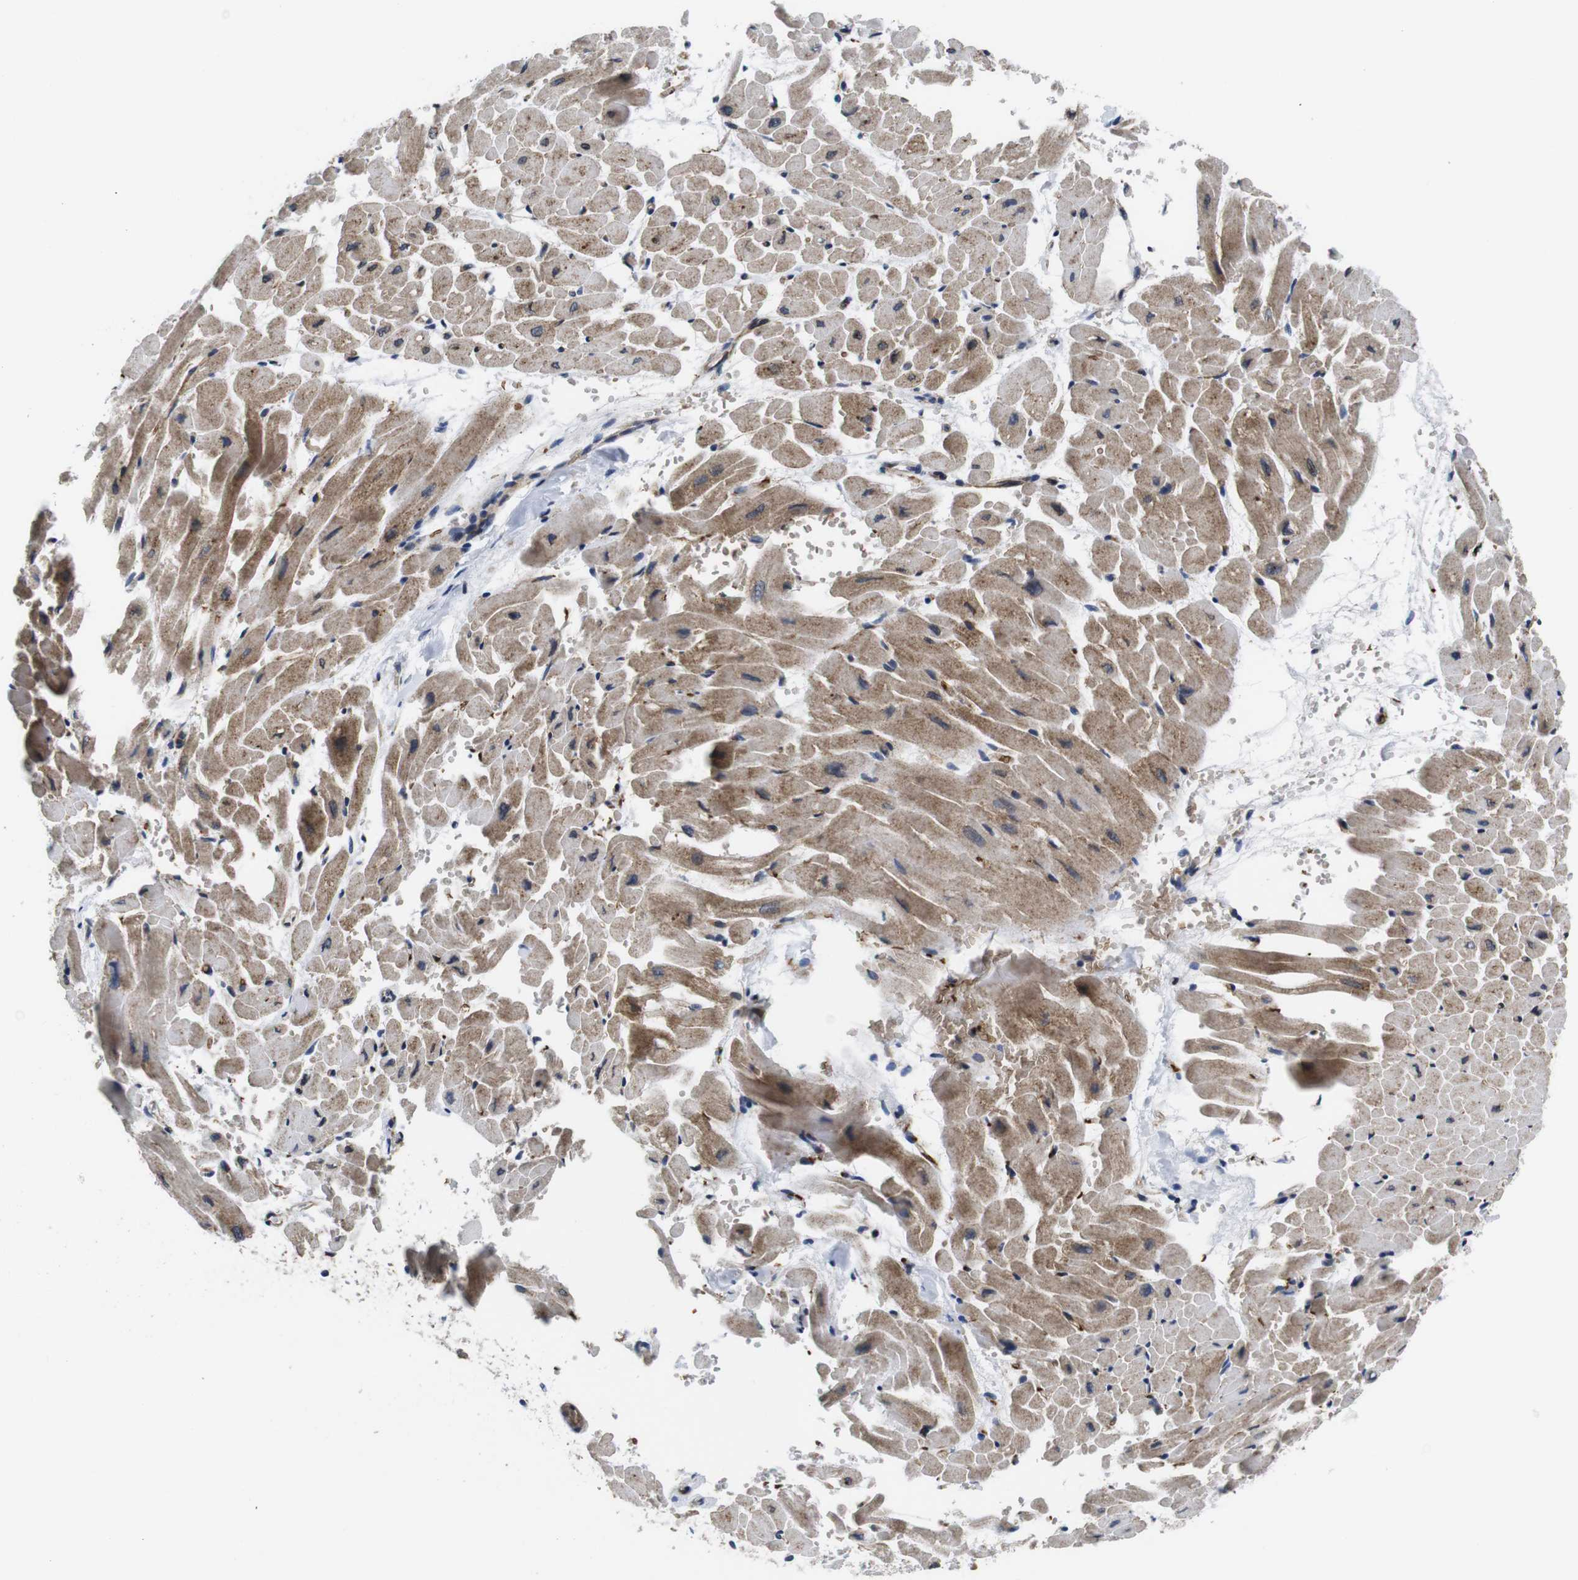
{"staining": {"intensity": "moderate", "quantity": "25%-75%", "location": "cytoplasmic/membranous"}, "tissue": "heart muscle", "cell_type": "Cardiomyocytes", "image_type": "normal", "snomed": [{"axis": "morphology", "description": "Normal tissue, NOS"}, {"axis": "topography", "description": "Heart"}], "caption": "Approximately 25%-75% of cardiomyocytes in benign human heart muscle demonstrate moderate cytoplasmic/membranous protein positivity as visualized by brown immunohistochemical staining.", "gene": "SOCS3", "patient": {"sex": "male", "age": 45}}